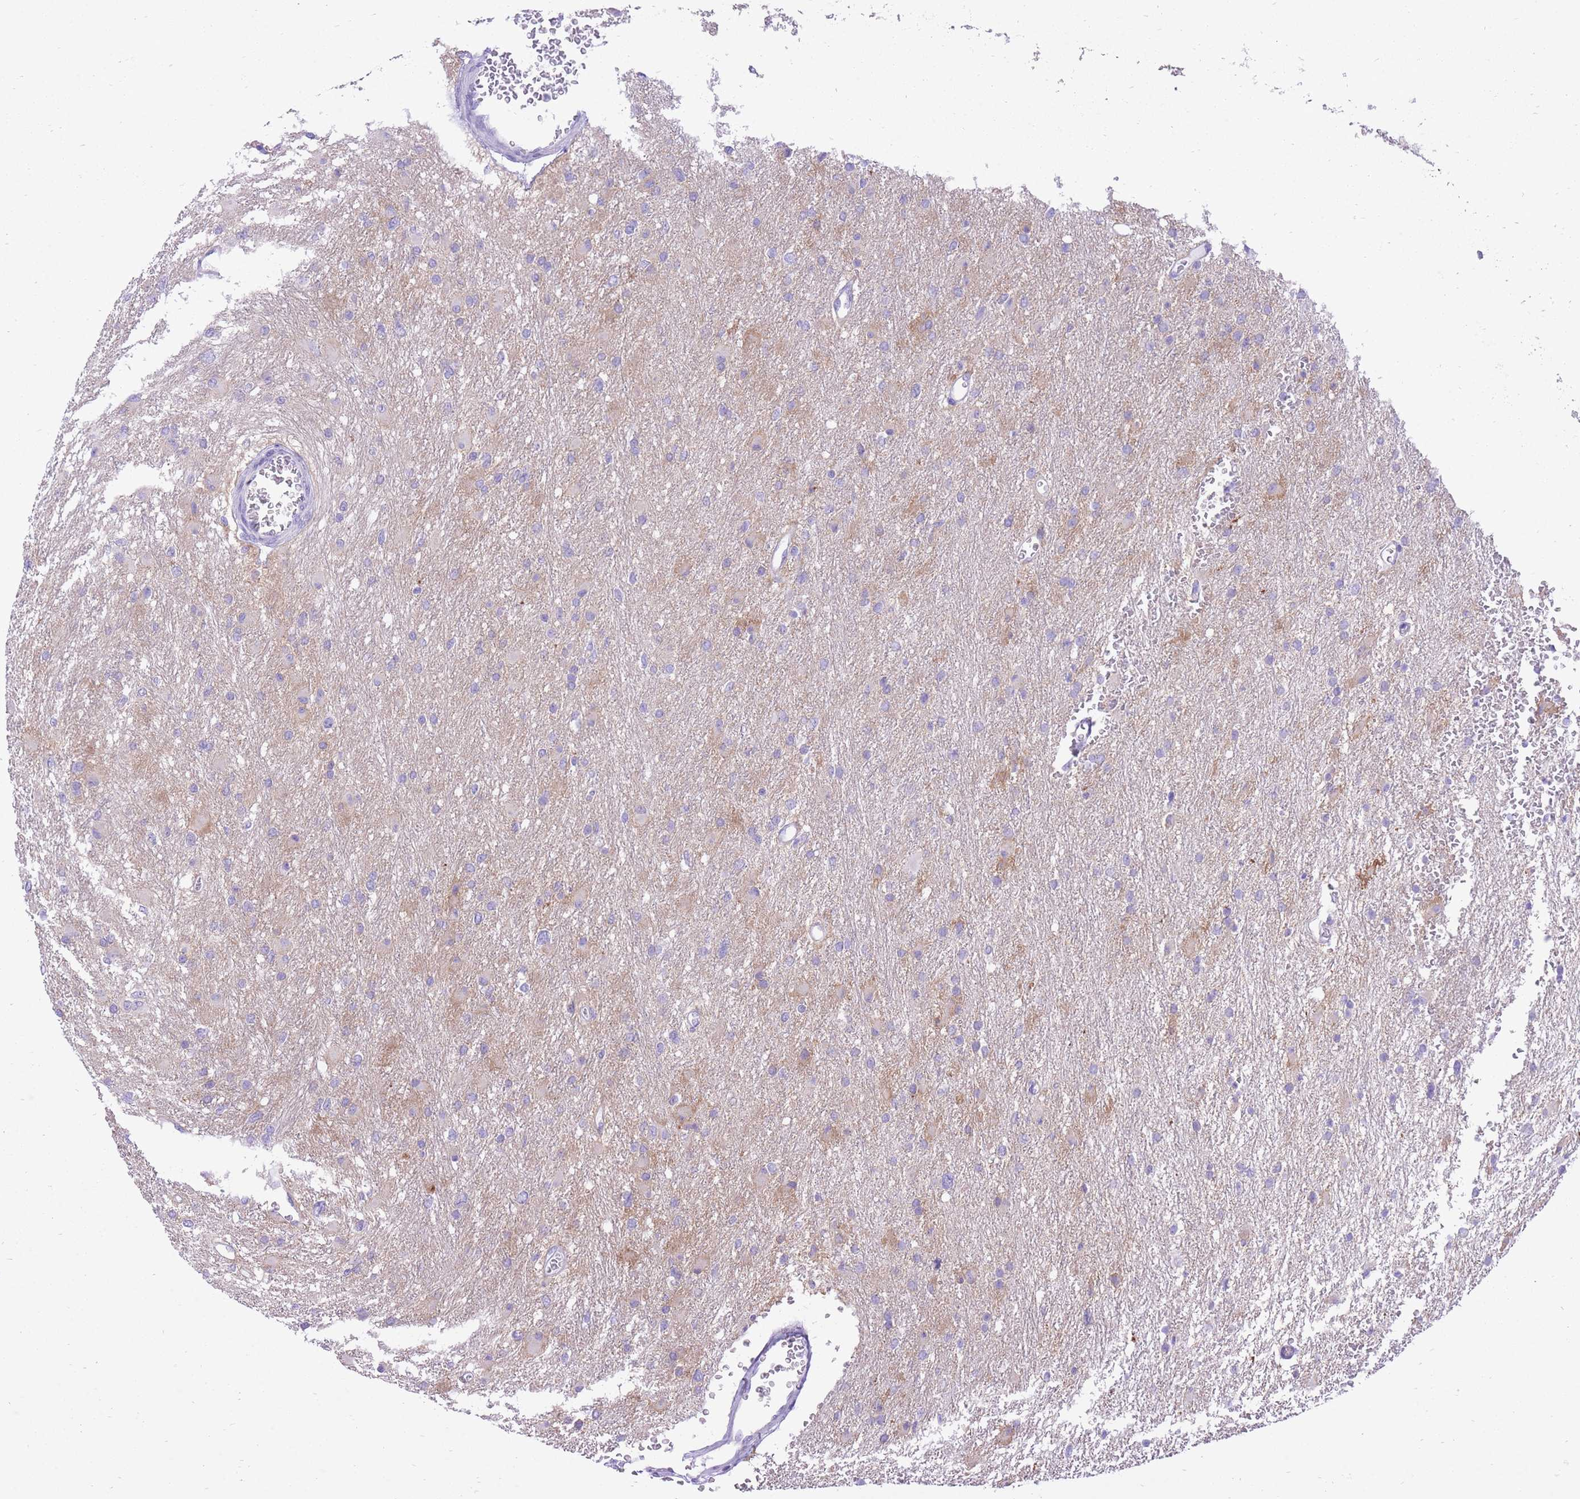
{"staining": {"intensity": "weak", "quantity": "<25%", "location": "cytoplasmic/membranous"}, "tissue": "glioma", "cell_type": "Tumor cells", "image_type": "cancer", "snomed": [{"axis": "morphology", "description": "Glioma, malignant, High grade"}, {"axis": "topography", "description": "Cerebral cortex"}], "caption": "This is a image of immunohistochemistry (IHC) staining of glioma, which shows no expression in tumor cells. (Brightfield microscopy of DAB (3,3'-diaminobenzidine) immunohistochemistry (IHC) at high magnification).", "gene": "SLC4A4", "patient": {"sex": "female", "age": 36}}